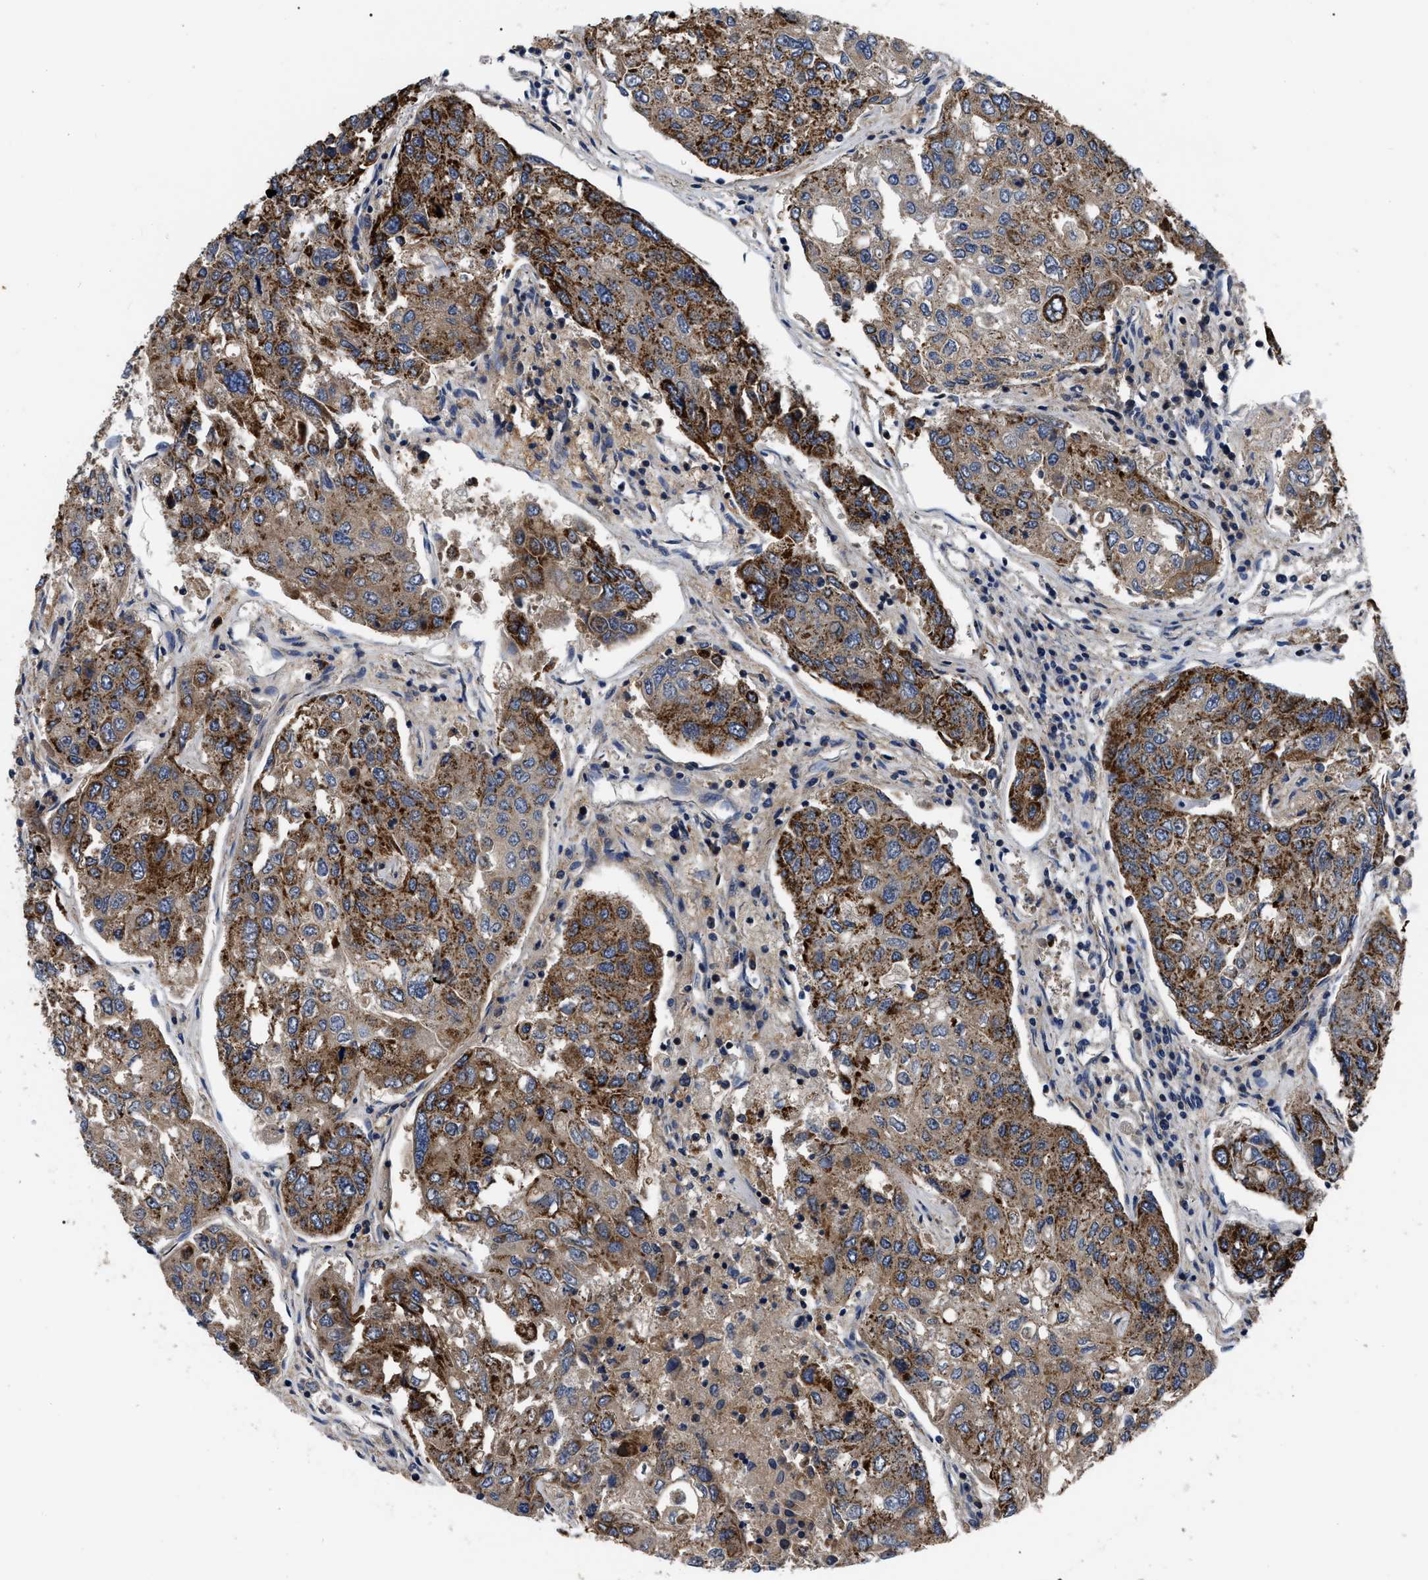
{"staining": {"intensity": "strong", "quantity": ">75%", "location": "cytoplasmic/membranous"}, "tissue": "urothelial cancer", "cell_type": "Tumor cells", "image_type": "cancer", "snomed": [{"axis": "morphology", "description": "Urothelial carcinoma, High grade"}, {"axis": "topography", "description": "Lymph node"}, {"axis": "topography", "description": "Urinary bladder"}], "caption": "A brown stain labels strong cytoplasmic/membranous staining of a protein in urothelial carcinoma (high-grade) tumor cells.", "gene": "PPWD1", "patient": {"sex": "male", "age": 51}}